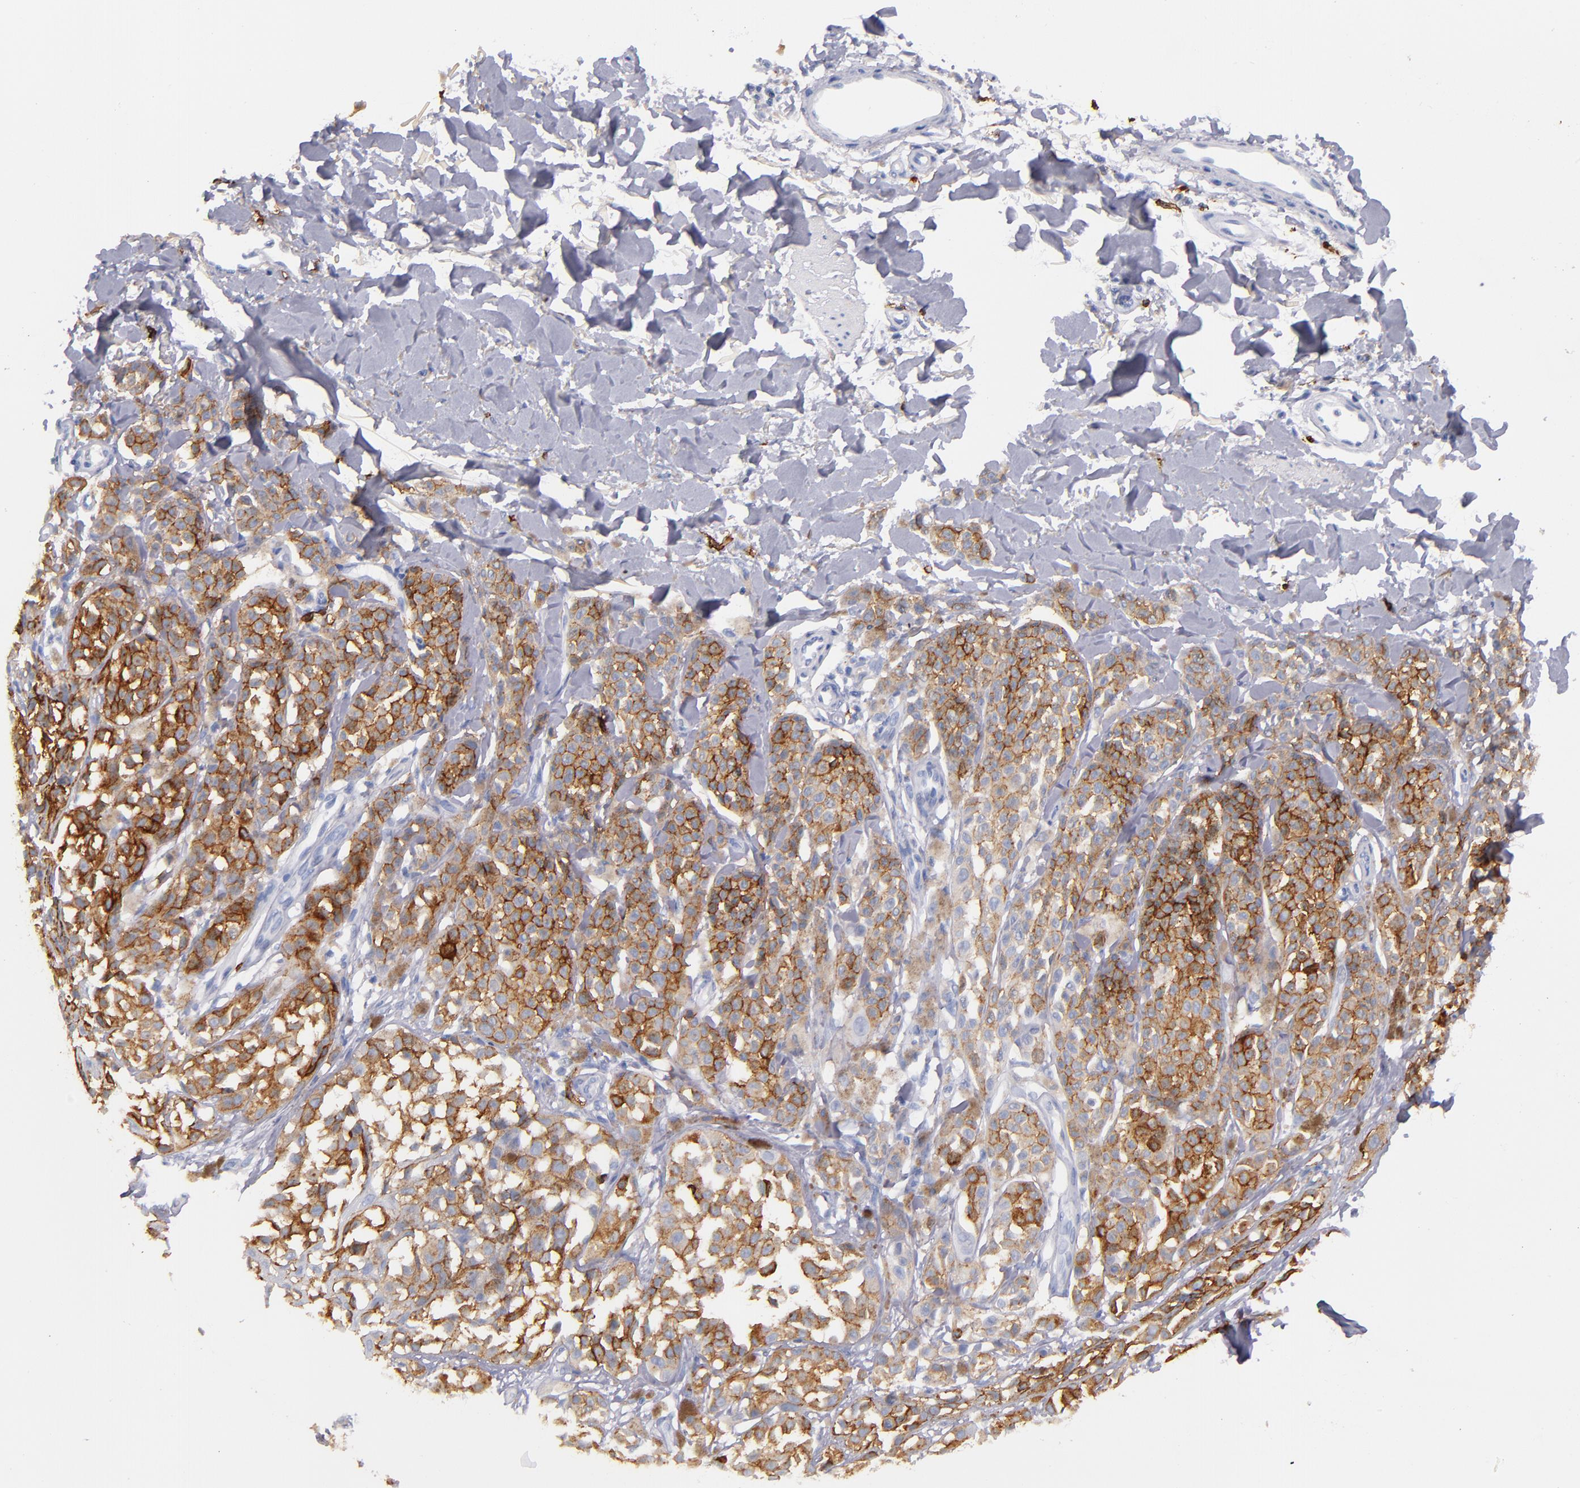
{"staining": {"intensity": "moderate", "quantity": ">75%", "location": "cytoplasmic/membranous"}, "tissue": "melanoma", "cell_type": "Tumor cells", "image_type": "cancer", "snomed": [{"axis": "morphology", "description": "Malignant melanoma, NOS"}, {"axis": "topography", "description": "Skin"}], "caption": "Immunohistochemistry (IHC) (DAB) staining of human malignant melanoma reveals moderate cytoplasmic/membranous protein expression in about >75% of tumor cells. (DAB (3,3'-diaminobenzidine) = brown stain, brightfield microscopy at high magnification).", "gene": "KIT", "patient": {"sex": "female", "age": 38}}